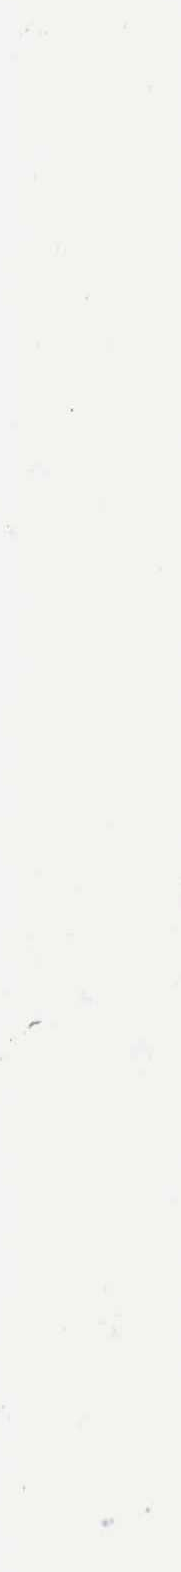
{"staining": {"intensity": "negative", "quantity": "none", "location": "none"}, "tissue": "melanoma", "cell_type": "Tumor cells", "image_type": "cancer", "snomed": [{"axis": "morphology", "description": "Malignant melanoma, NOS"}, {"axis": "topography", "description": "Skin"}], "caption": "A high-resolution histopathology image shows immunohistochemistry (IHC) staining of melanoma, which shows no significant positivity in tumor cells.", "gene": "SASH3", "patient": {"sex": "female", "age": 55}}